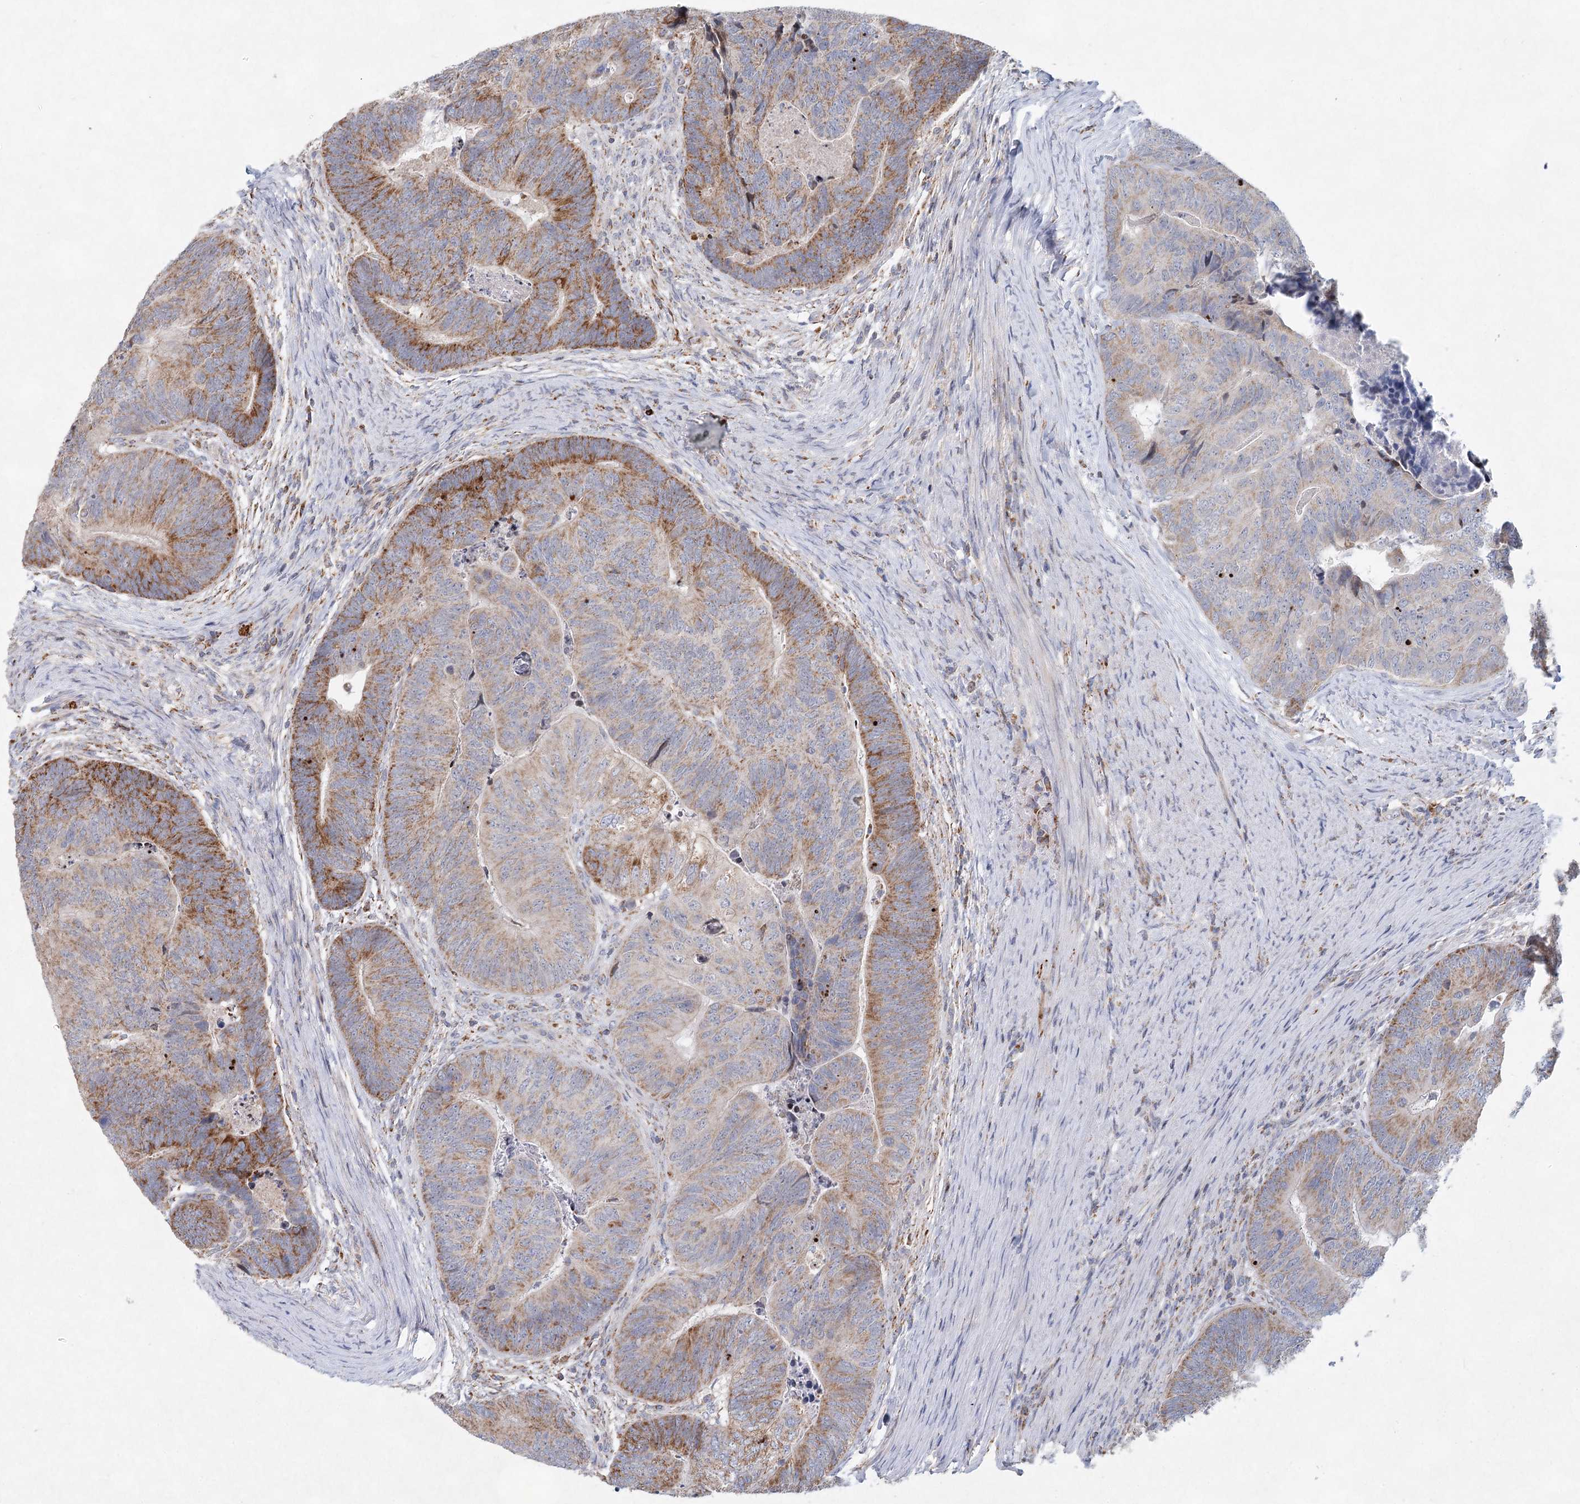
{"staining": {"intensity": "moderate", "quantity": "<25%", "location": "cytoplasmic/membranous"}, "tissue": "colorectal cancer", "cell_type": "Tumor cells", "image_type": "cancer", "snomed": [{"axis": "morphology", "description": "Adenocarcinoma, NOS"}, {"axis": "topography", "description": "Colon"}], "caption": "IHC (DAB) staining of human colorectal cancer (adenocarcinoma) exhibits moderate cytoplasmic/membranous protein expression in approximately <25% of tumor cells.", "gene": "XPO6", "patient": {"sex": "female", "age": 67}}